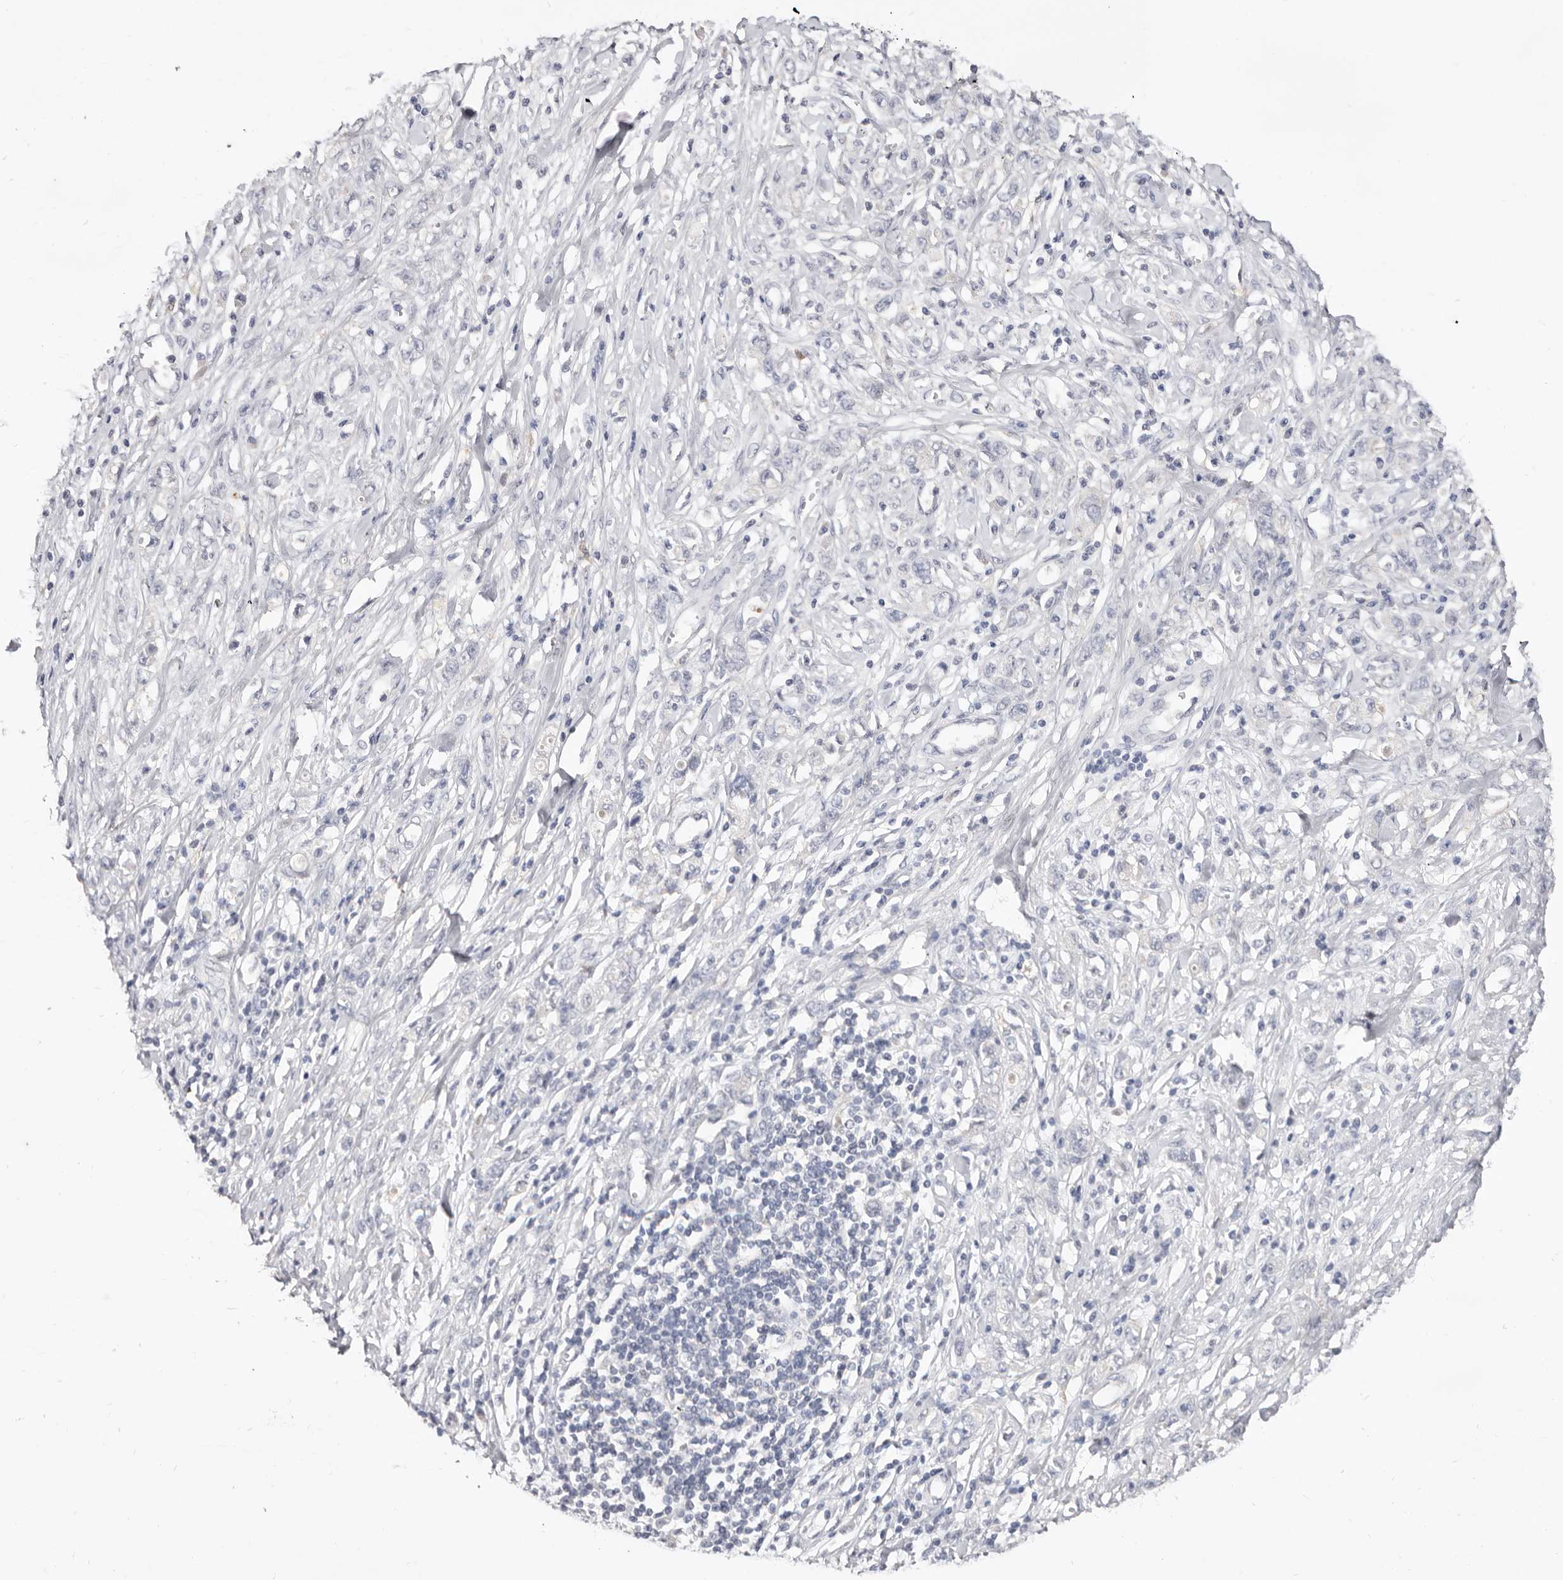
{"staining": {"intensity": "negative", "quantity": "none", "location": "none"}, "tissue": "stomach cancer", "cell_type": "Tumor cells", "image_type": "cancer", "snomed": [{"axis": "morphology", "description": "Adenocarcinoma, NOS"}, {"axis": "topography", "description": "Stomach"}], "caption": "DAB immunohistochemical staining of stomach adenocarcinoma shows no significant positivity in tumor cells. (DAB (3,3'-diaminobenzidine) IHC visualized using brightfield microscopy, high magnification).", "gene": "DOP1A", "patient": {"sex": "female", "age": 76}}